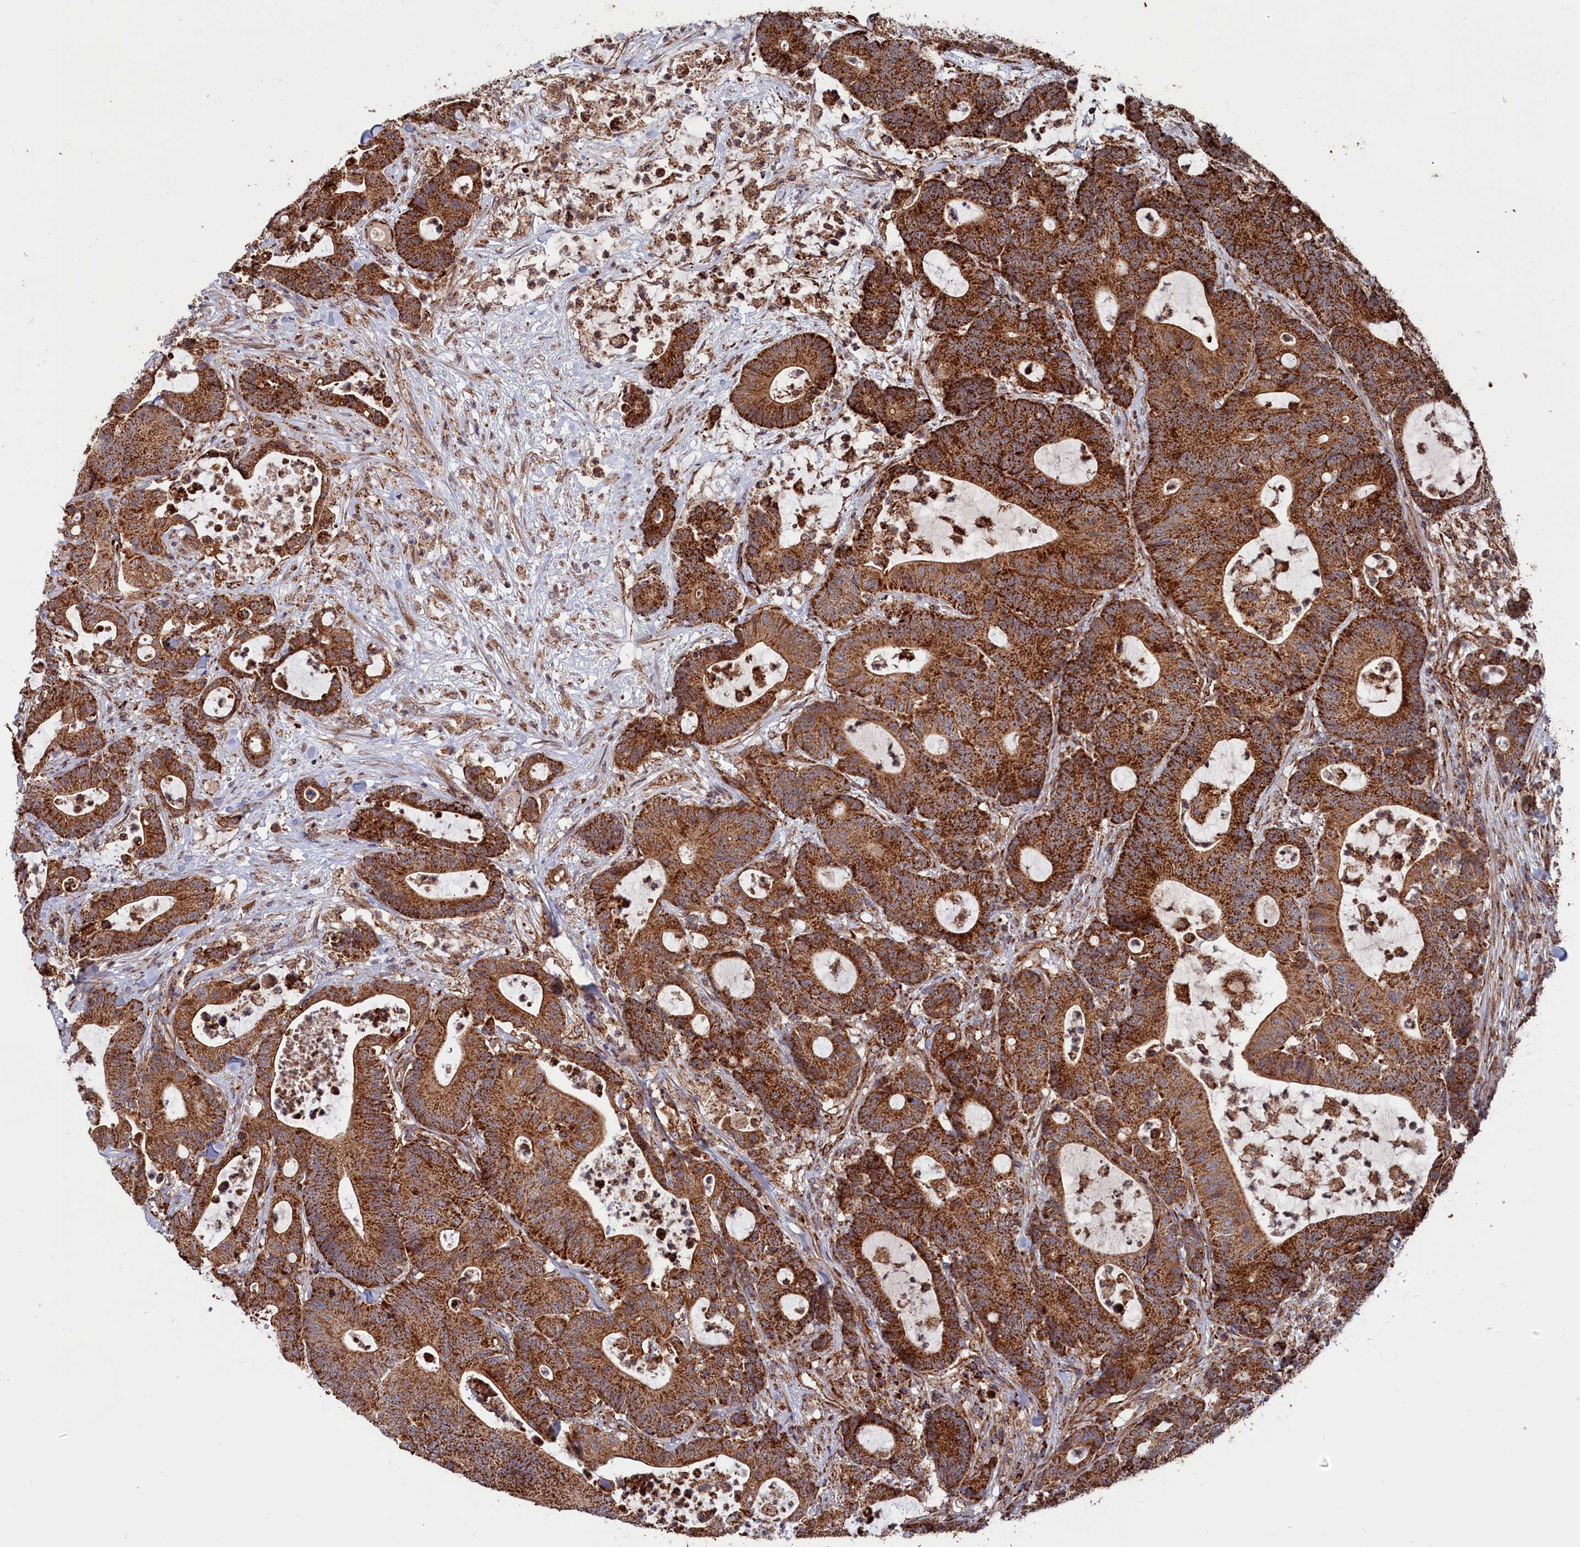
{"staining": {"intensity": "strong", "quantity": ">75%", "location": "cytoplasmic/membranous"}, "tissue": "colorectal cancer", "cell_type": "Tumor cells", "image_type": "cancer", "snomed": [{"axis": "morphology", "description": "Adenocarcinoma, NOS"}, {"axis": "topography", "description": "Colon"}], "caption": "Human colorectal cancer (adenocarcinoma) stained with a brown dye displays strong cytoplasmic/membranous positive positivity in approximately >75% of tumor cells.", "gene": "MACROD1", "patient": {"sex": "female", "age": 84}}